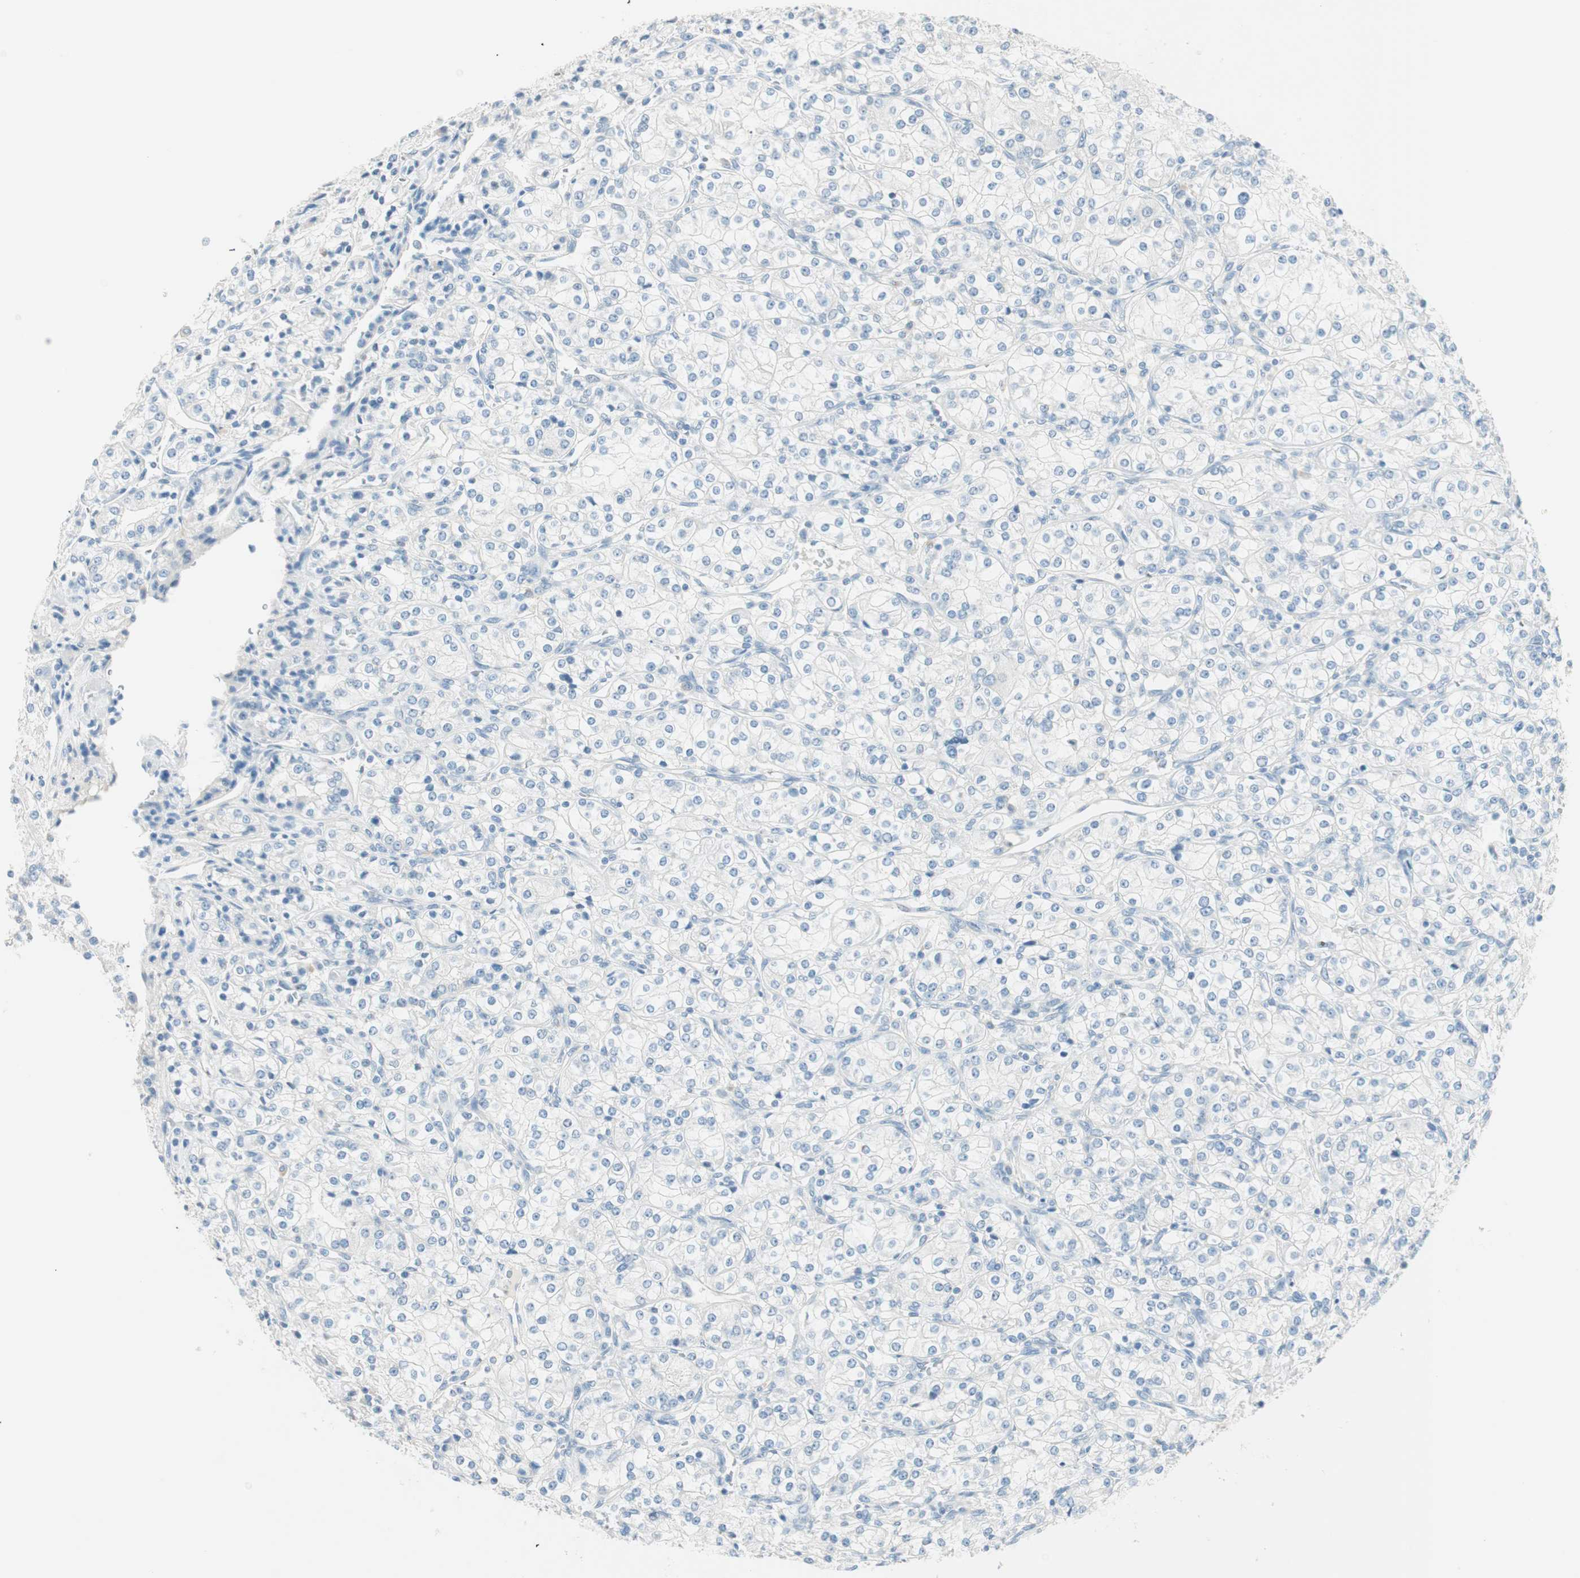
{"staining": {"intensity": "negative", "quantity": "none", "location": "none"}, "tissue": "renal cancer", "cell_type": "Tumor cells", "image_type": "cancer", "snomed": [{"axis": "morphology", "description": "Adenocarcinoma, NOS"}, {"axis": "topography", "description": "Kidney"}], "caption": "Tumor cells are negative for brown protein staining in renal cancer.", "gene": "HPGD", "patient": {"sex": "male", "age": 77}}